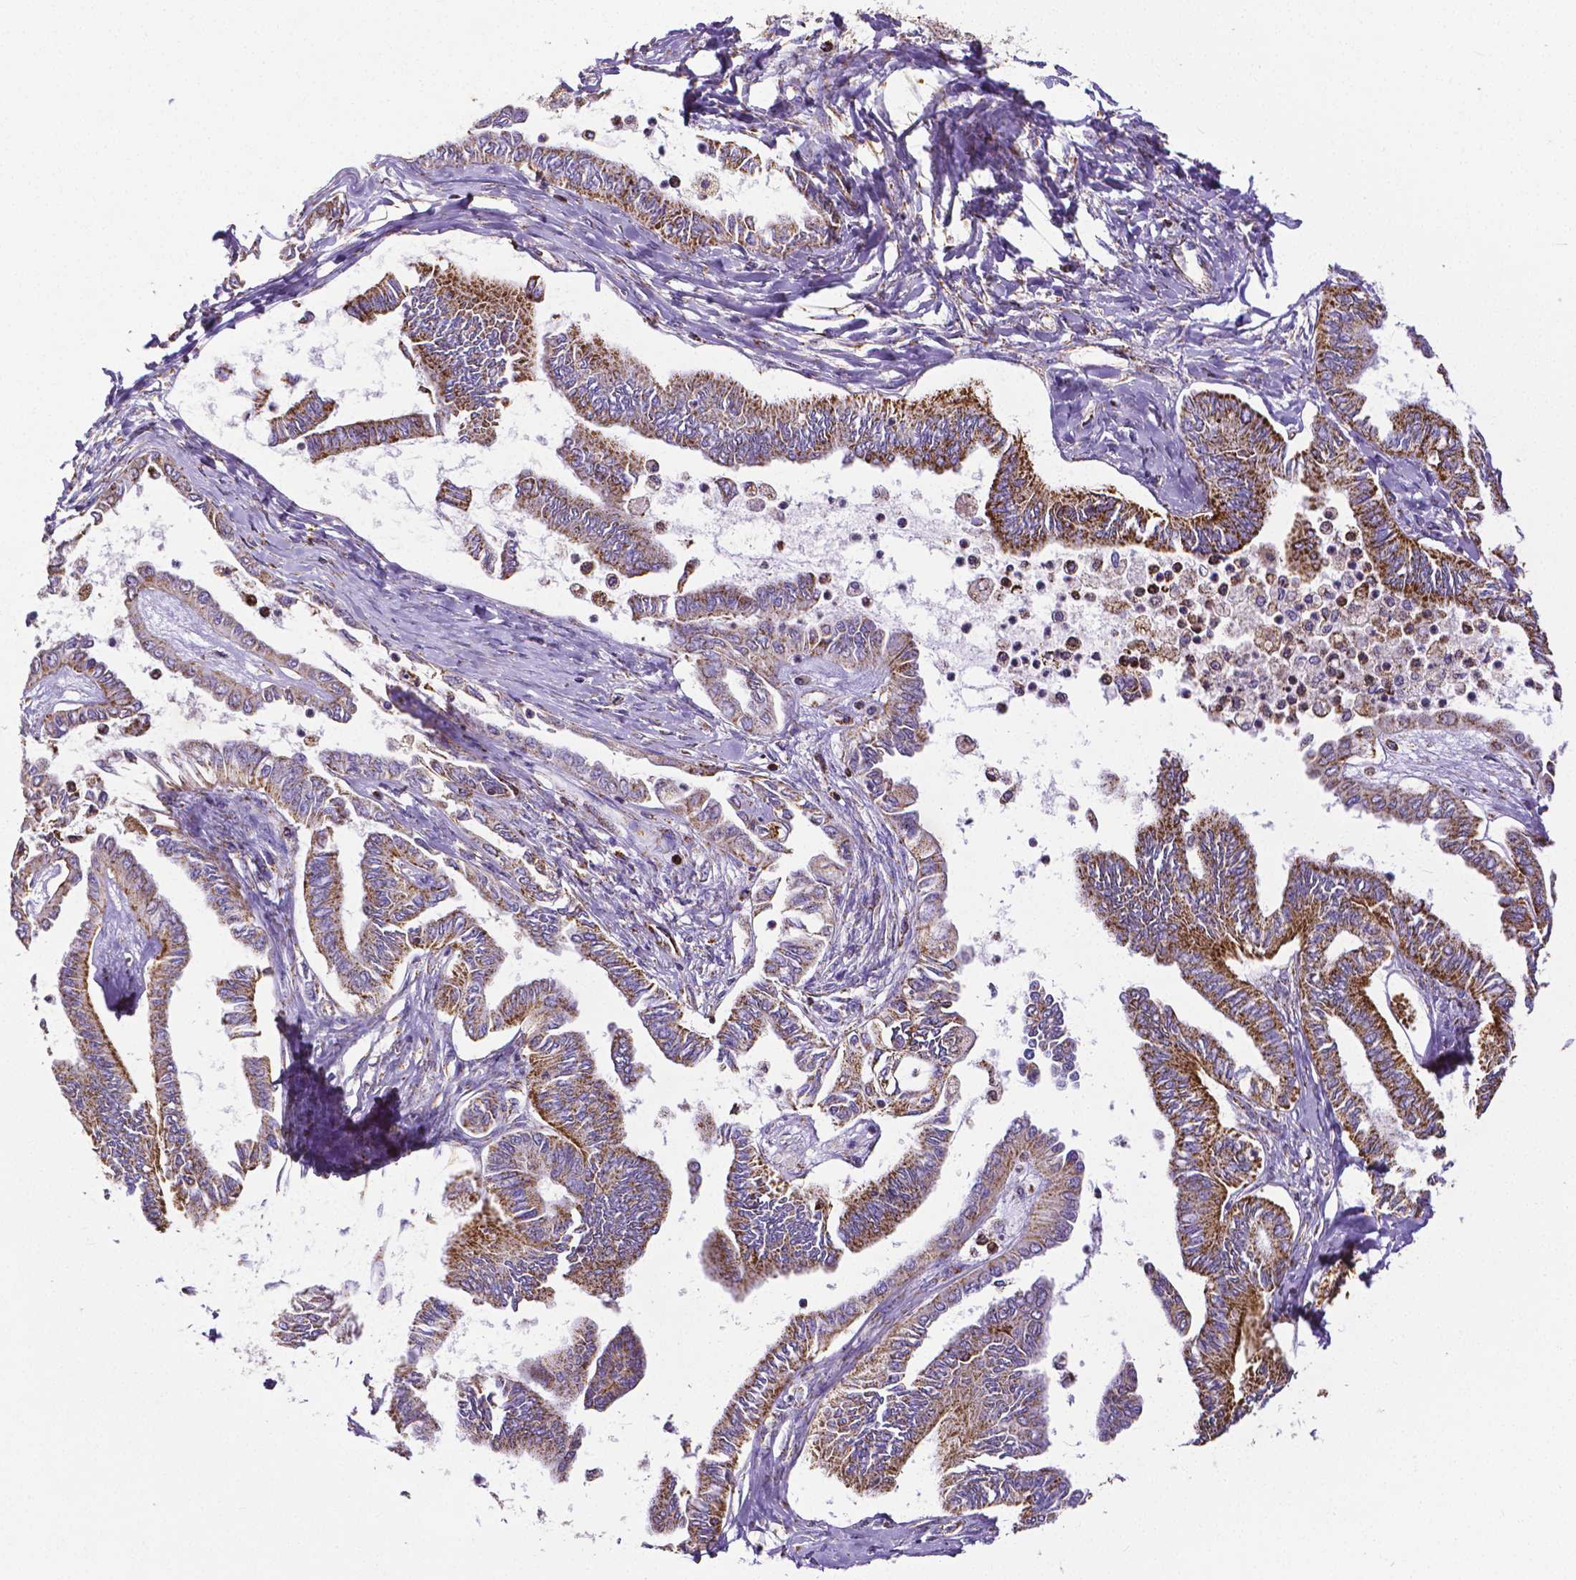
{"staining": {"intensity": "strong", "quantity": ">75%", "location": "cytoplasmic/membranous"}, "tissue": "ovarian cancer", "cell_type": "Tumor cells", "image_type": "cancer", "snomed": [{"axis": "morphology", "description": "Carcinoma, endometroid"}, {"axis": "topography", "description": "Ovary"}], "caption": "Immunohistochemical staining of ovarian endometroid carcinoma reveals high levels of strong cytoplasmic/membranous protein expression in approximately >75% of tumor cells. (IHC, brightfield microscopy, high magnification).", "gene": "MACC1", "patient": {"sex": "female", "age": 70}}